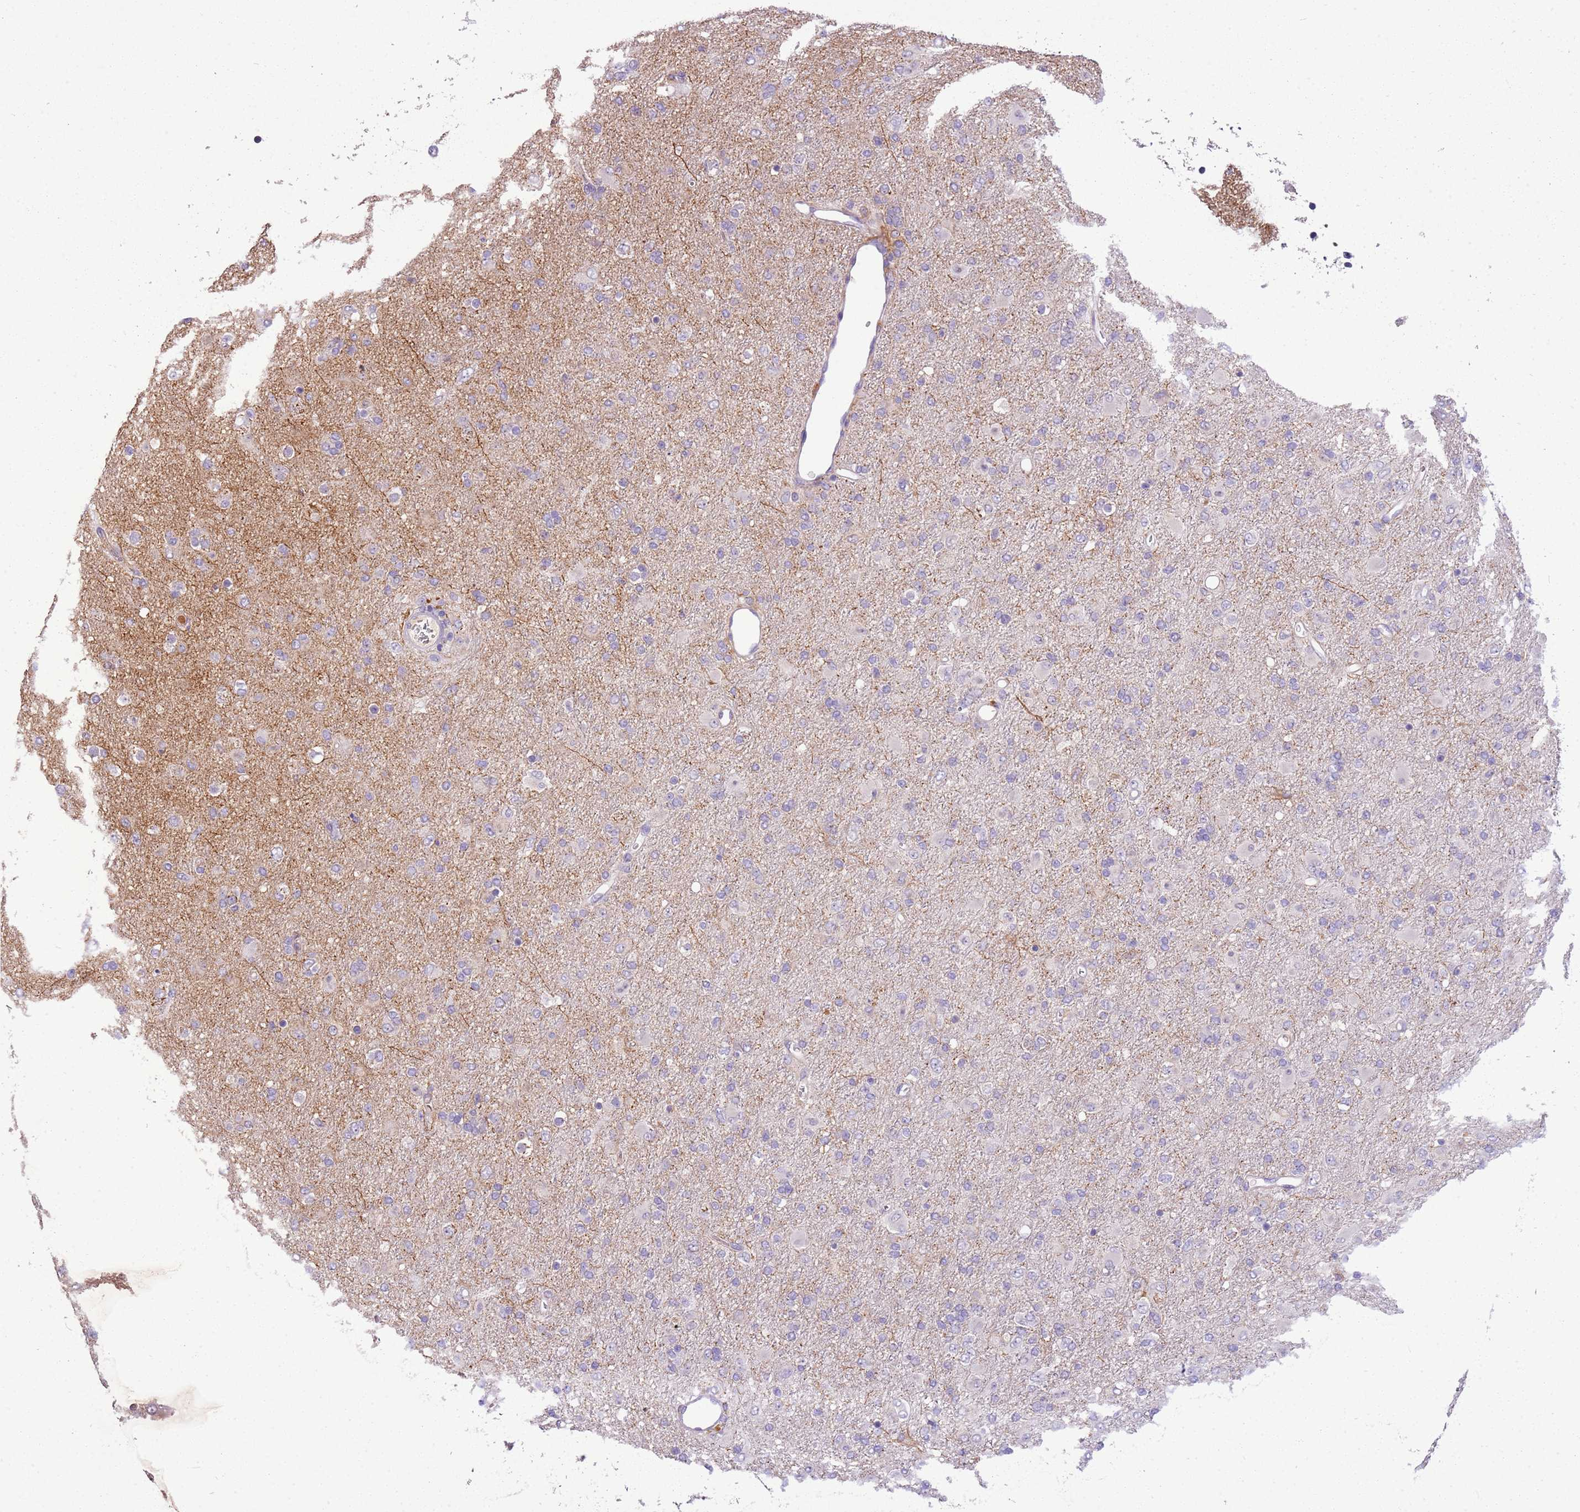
{"staining": {"intensity": "negative", "quantity": "none", "location": "none"}, "tissue": "glioma", "cell_type": "Tumor cells", "image_type": "cancer", "snomed": [{"axis": "morphology", "description": "Glioma, malignant, Low grade"}, {"axis": "topography", "description": "Brain"}], "caption": "Immunohistochemical staining of human glioma displays no significant staining in tumor cells.", "gene": "SCAMP5", "patient": {"sex": "male", "age": 65}}